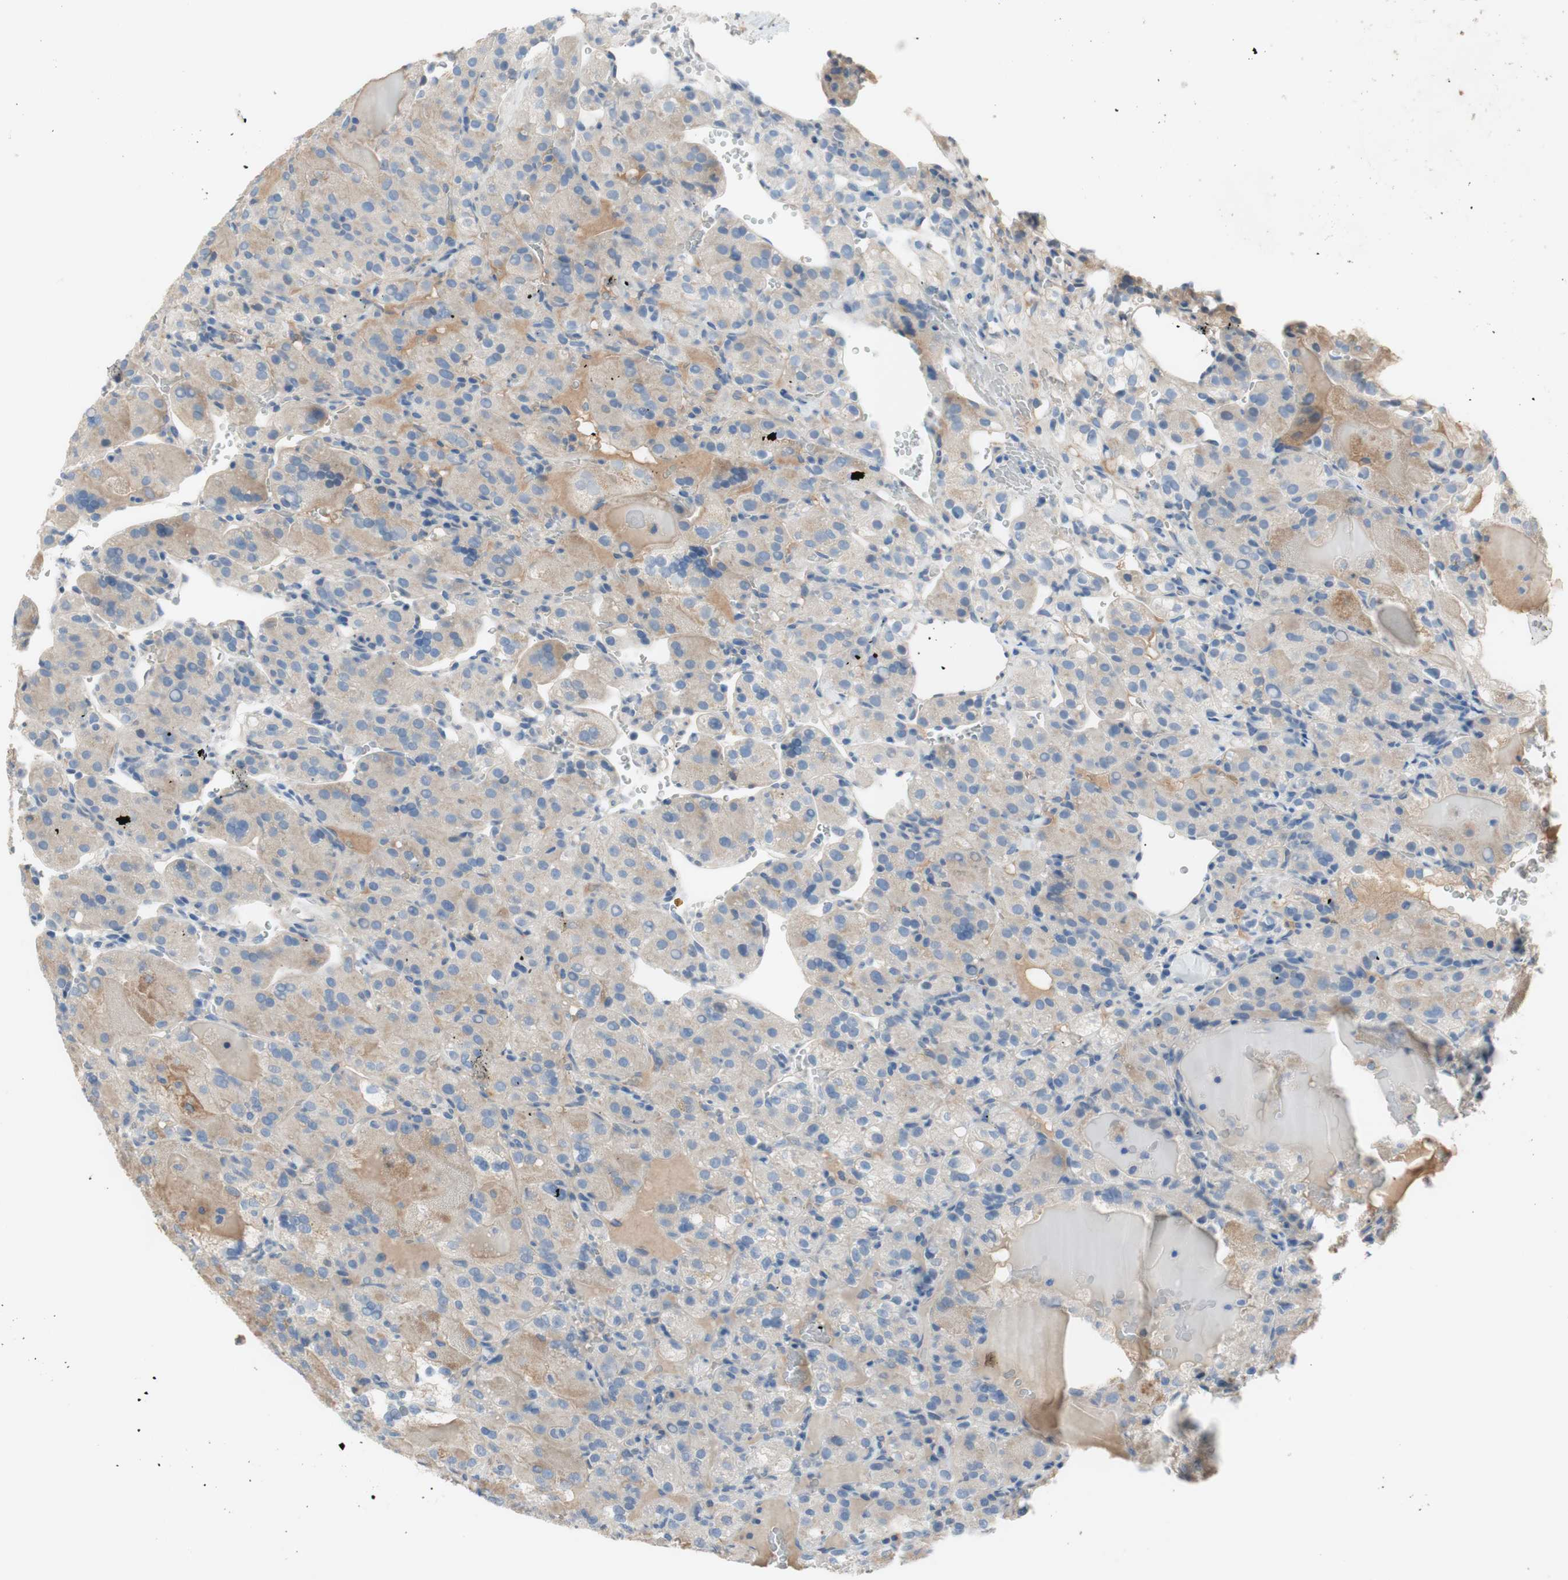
{"staining": {"intensity": "moderate", "quantity": "<25%", "location": "cytoplasmic/membranous"}, "tissue": "renal cancer", "cell_type": "Tumor cells", "image_type": "cancer", "snomed": [{"axis": "morphology", "description": "Normal tissue, NOS"}, {"axis": "morphology", "description": "Adenocarcinoma, NOS"}, {"axis": "topography", "description": "Kidney"}], "caption": "Adenocarcinoma (renal) was stained to show a protein in brown. There is low levels of moderate cytoplasmic/membranous staining in about <25% of tumor cells.", "gene": "FDFT1", "patient": {"sex": "male", "age": 61}}